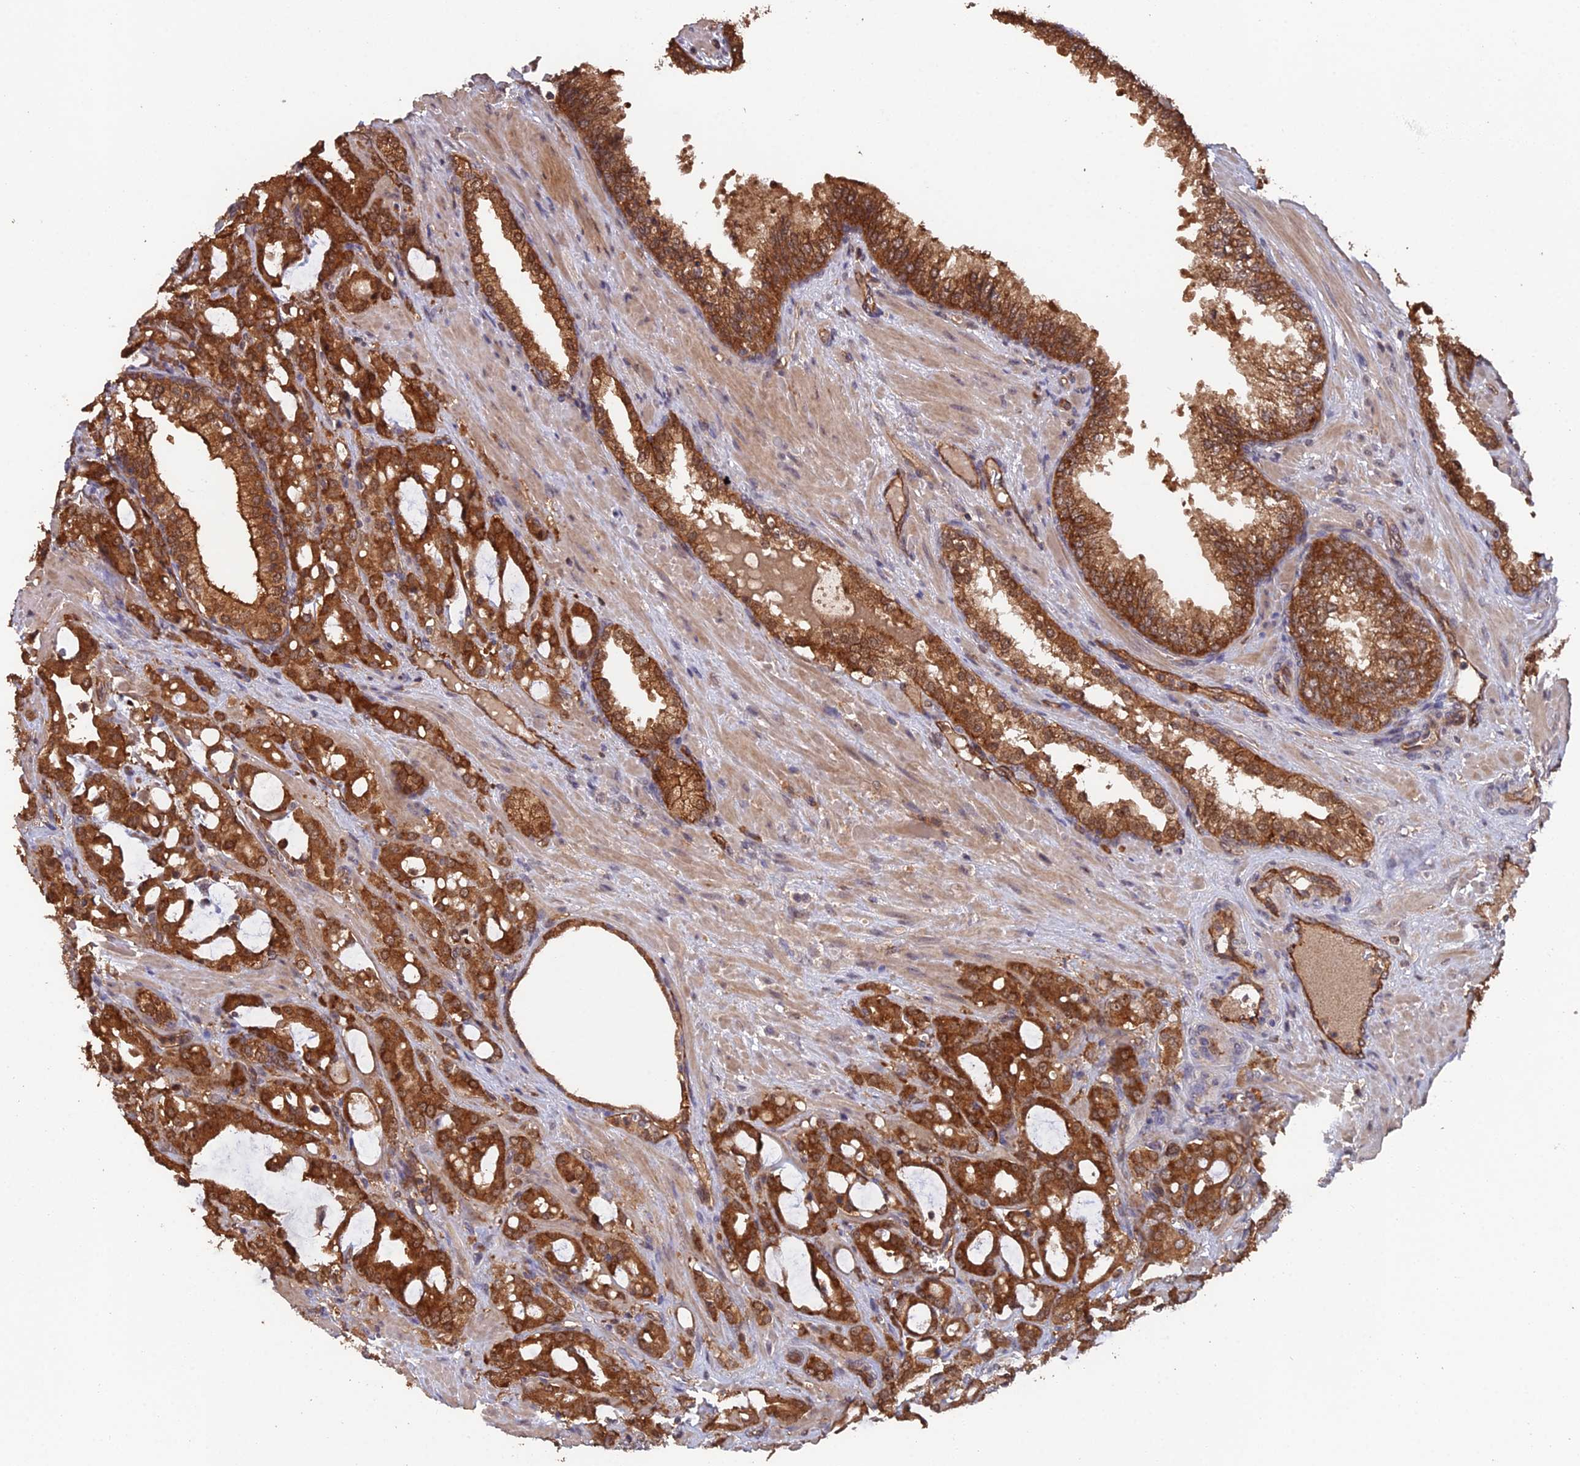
{"staining": {"intensity": "strong", "quantity": ">75%", "location": "cytoplasmic/membranous"}, "tissue": "prostate cancer", "cell_type": "Tumor cells", "image_type": "cancer", "snomed": [{"axis": "morphology", "description": "Adenocarcinoma, High grade"}, {"axis": "topography", "description": "Prostate"}], "caption": "This photomicrograph exhibits prostate cancer (high-grade adenocarcinoma) stained with immunohistochemistry to label a protein in brown. The cytoplasmic/membranous of tumor cells show strong positivity for the protein. Nuclei are counter-stained blue.", "gene": "RALGAPA2", "patient": {"sex": "male", "age": 72}}